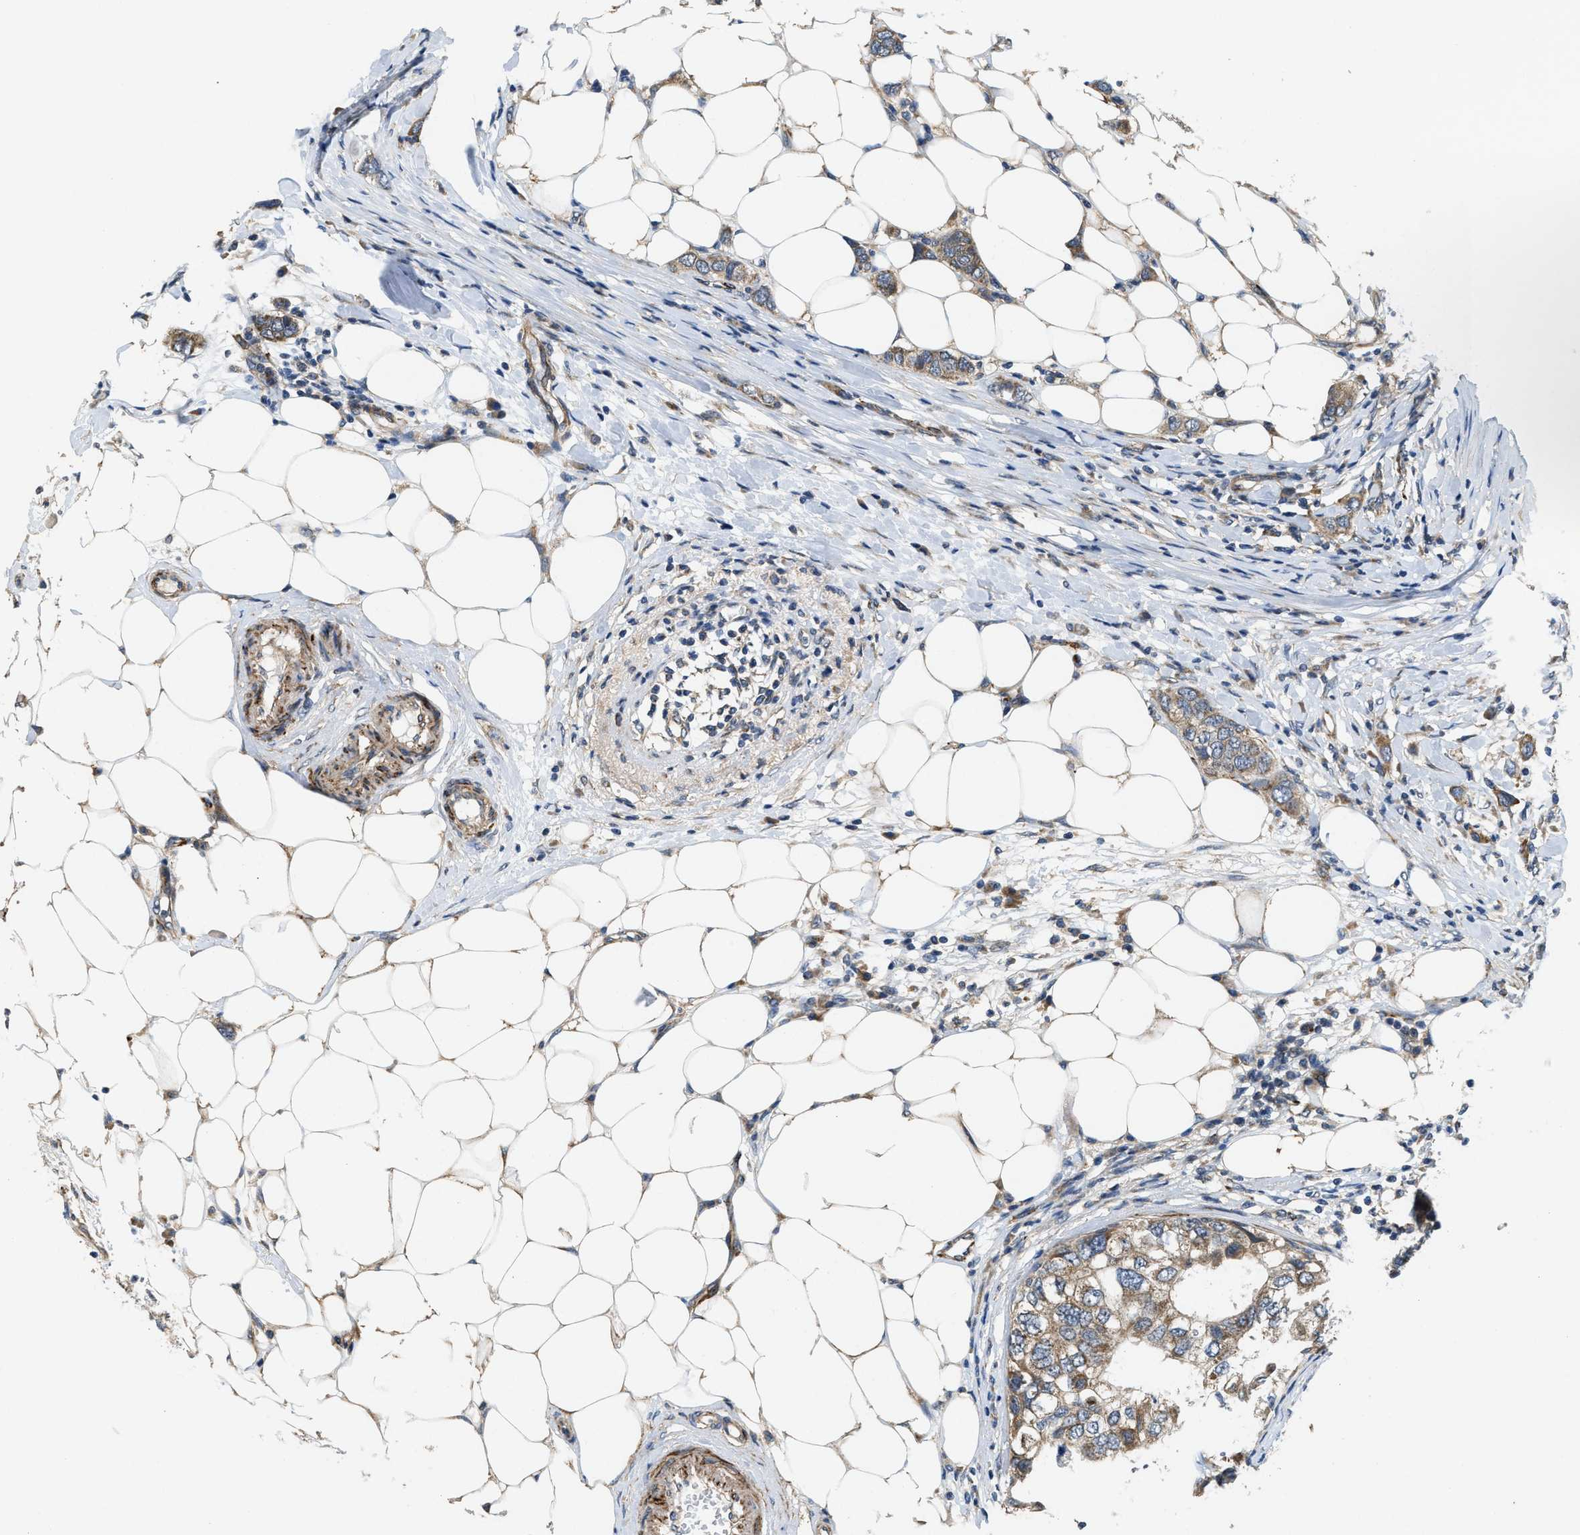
{"staining": {"intensity": "moderate", "quantity": ">75%", "location": "cytoplasmic/membranous"}, "tissue": "breast cancer", "cell_type": "Tumor cells", "image_type": "cancer", "snomed": [{"axis": "morphology", "description": "Duct carcinoma"}, {"axis": "topography", "description": "Breast"}], "caption": "DAB immunohistochemical staining of breast cancer reveals moderate cytoplasmic/membranous protein staining in approximately >75% of tumor cells. The staining is performed using DAB brown chromogen to label protein expression. The nuclei are counter-stained blue using hematoxylin.", "gene": "ZNF599", "patient": {"sex": "female", "age": 50}}